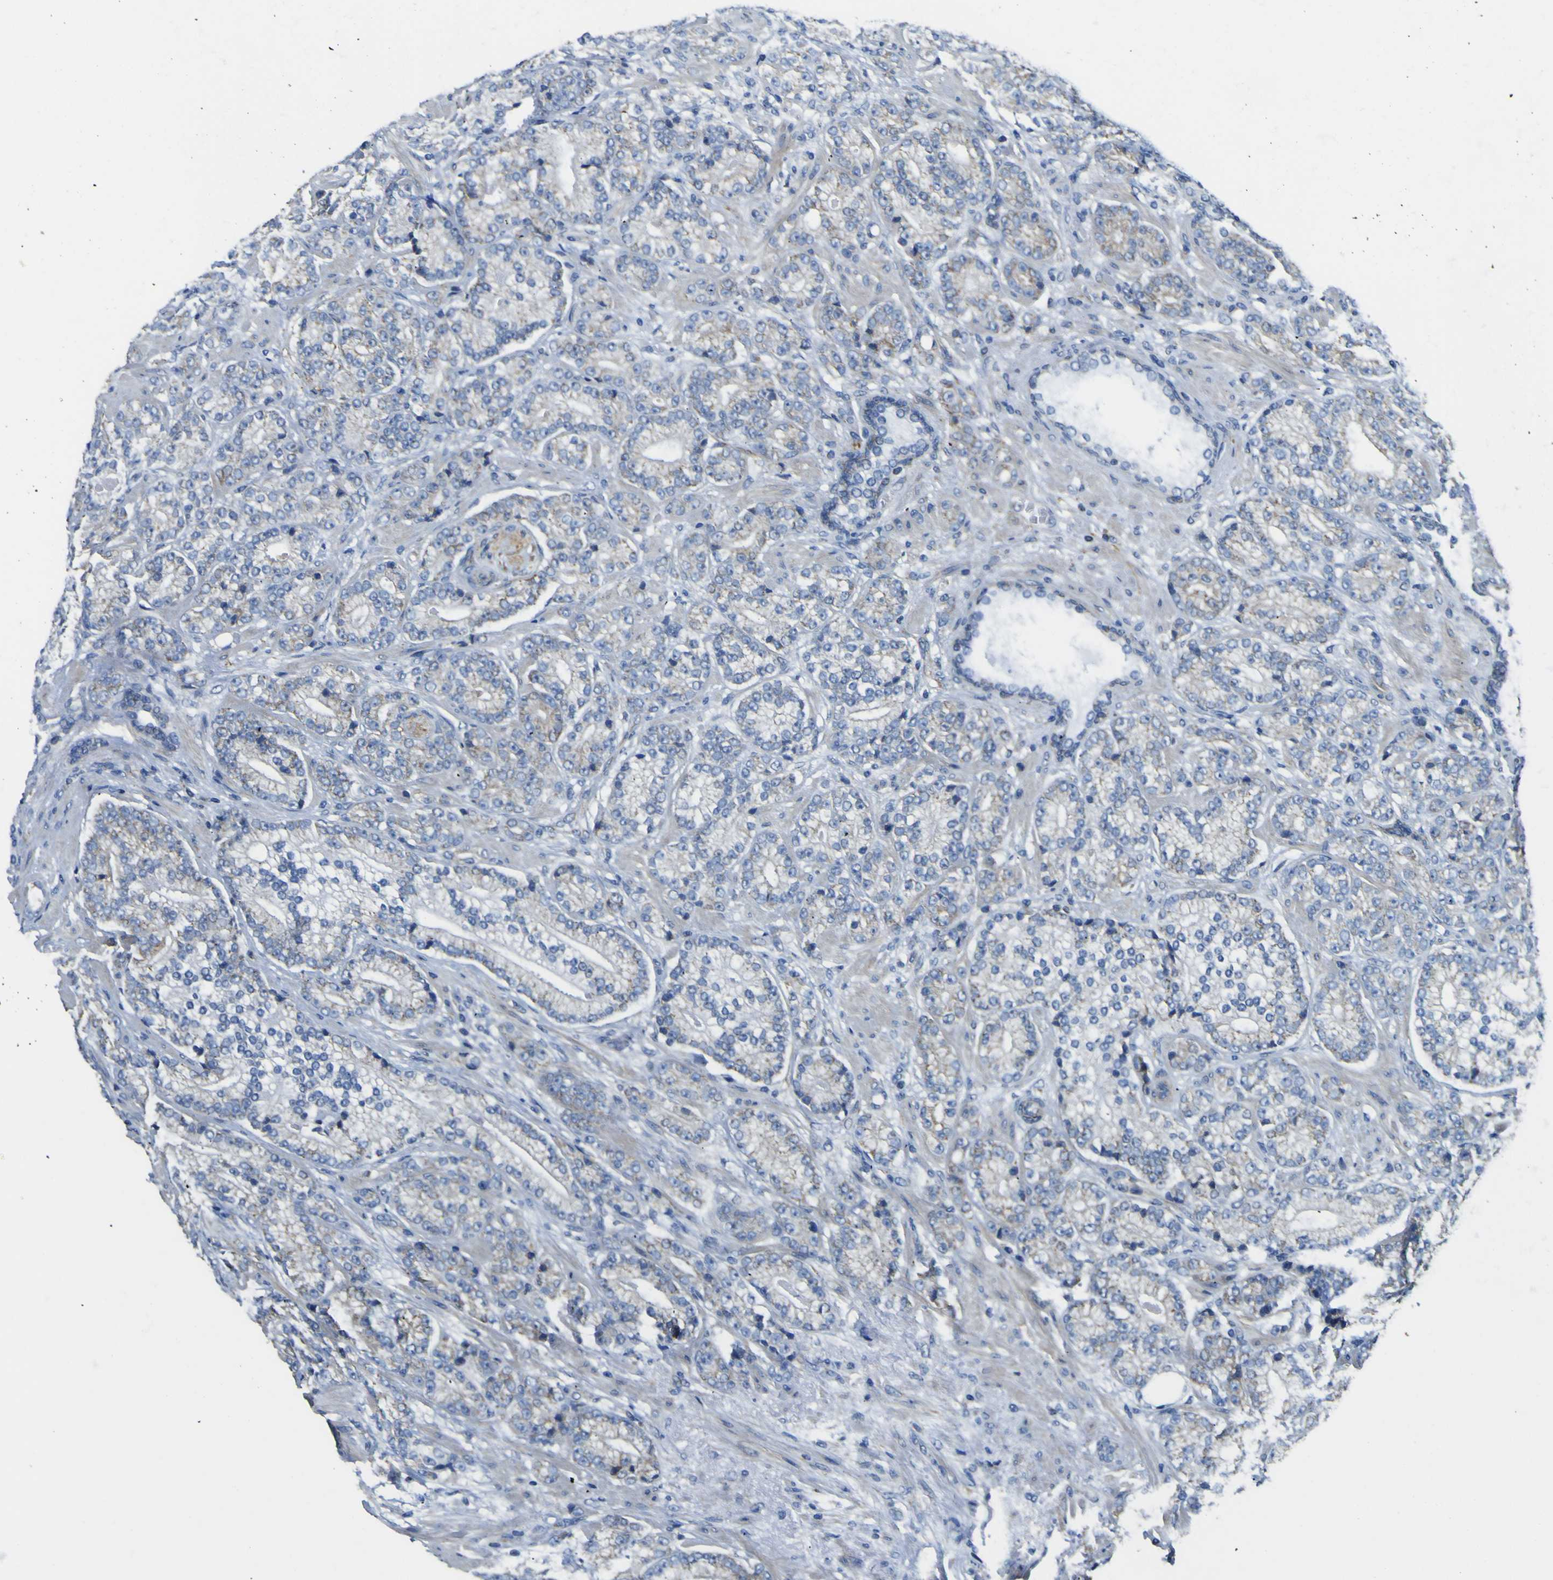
{"staining": {"intensity": "weak", "quantity": "25%-75%", "location": "cytoplasmic/membranous"}, "tissue": "prostate cancer", "cell_type": "Tumor cells", "image_type": "cancer", "snomed": [{"axis": "morphology", "description": "Adenocarcinoma, High grade"}, {"axis": "topography", "description": "Prostate"}], "caption": "Protein staining by immunohistochemistry displays weak cytoplasmic/membranous positivity in approximately 25%-75% of tumor cells in adenocarcinoma (high-grade) (prostate).", "gene": "ALDH18A1", "patient": {"sex": "male", "age": 61}}